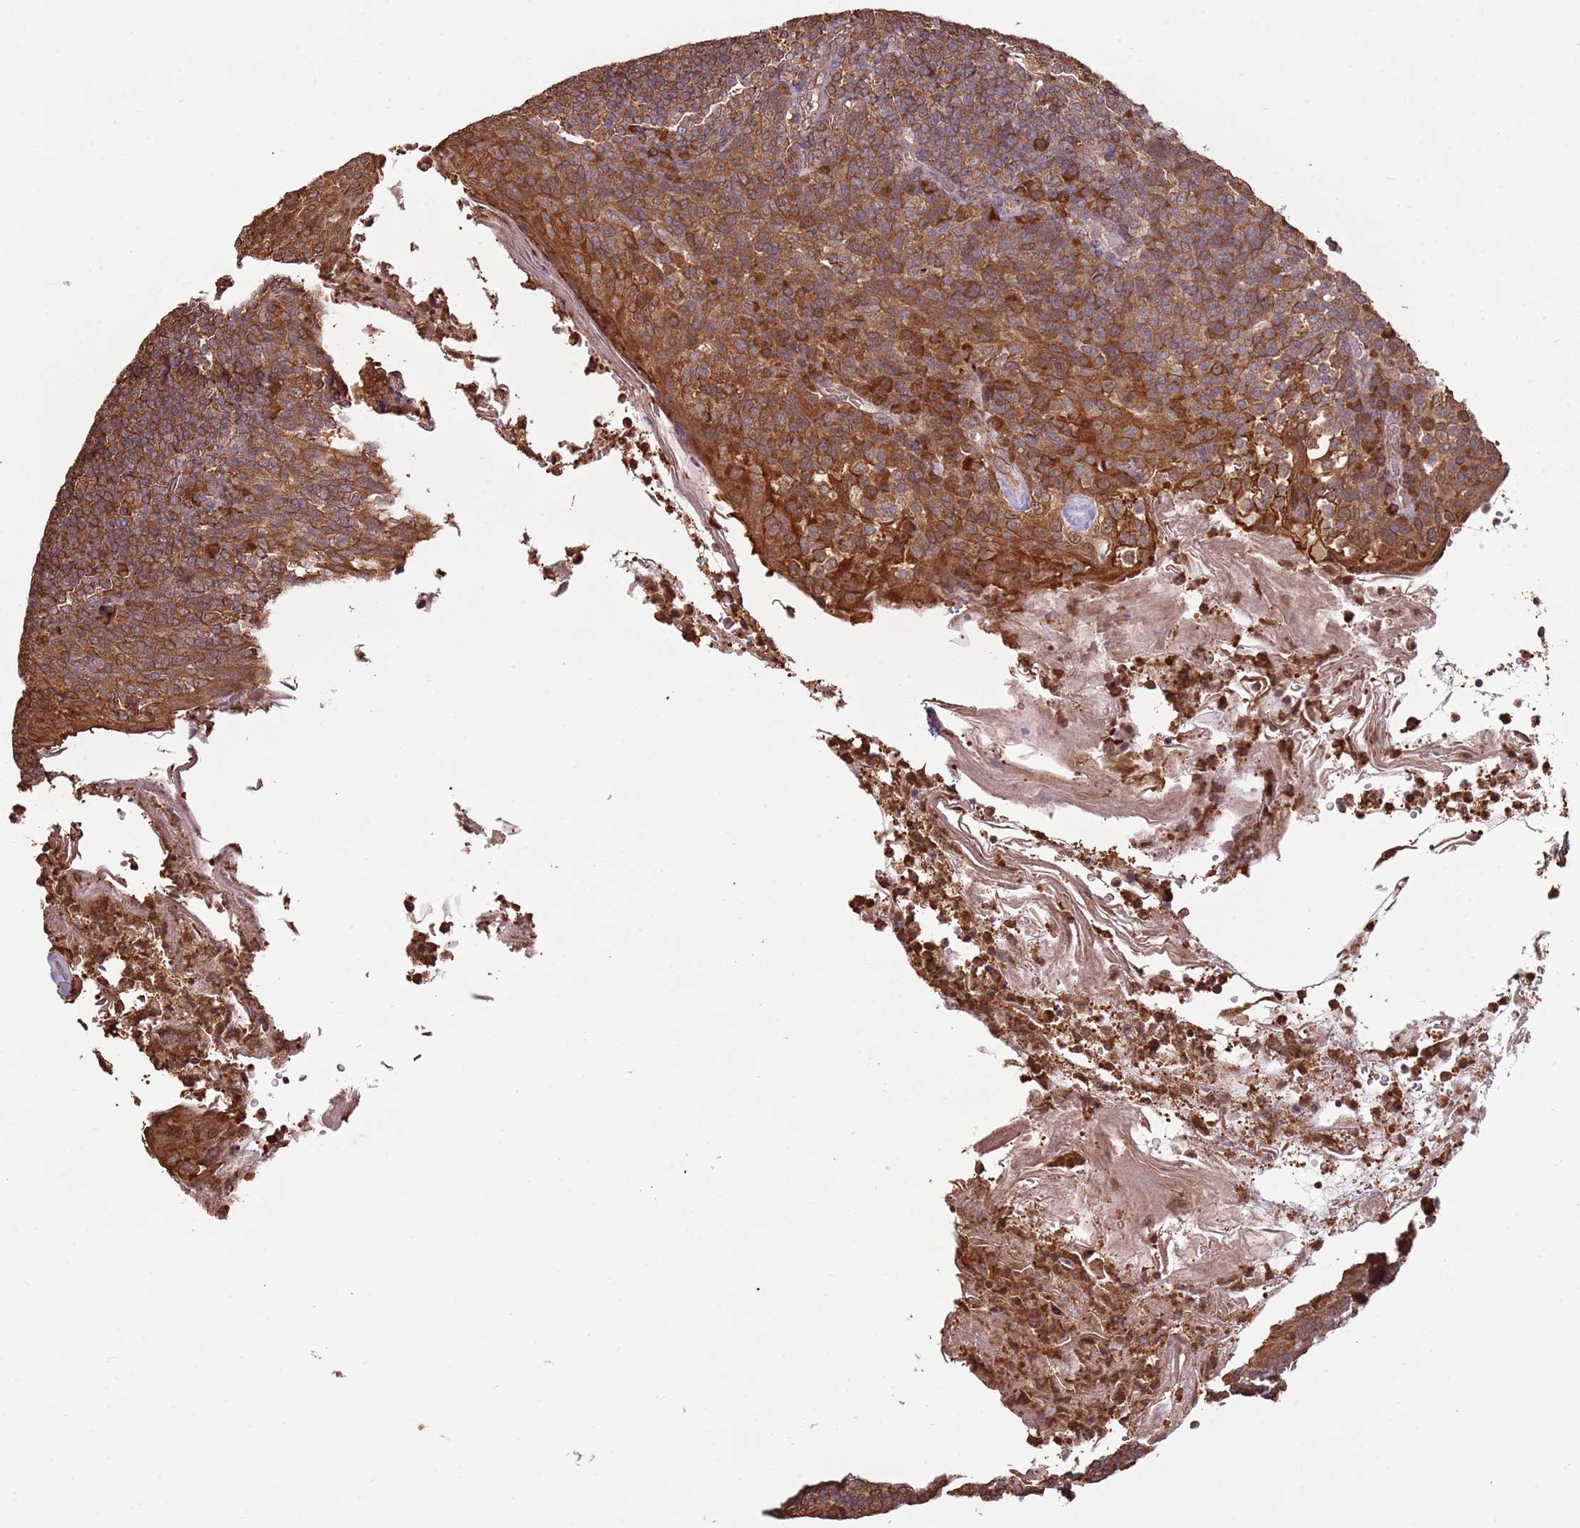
{"staining": {"intensity": "moderate", "quantity": ">75%", "location": "cytoplasmic/membranous"}, "tissue": "tonsil", "cell_type": "Germinal center cells", "image_type": "normal", "snomed": [{"axis": "morphology", "description": "Normal tissue, NOS"}, {"axis": "topography", "description": "Tonsil"}], "caption": "An immunohistochemistry micrograph of normal tissue is shown. Protein staining in brown labels moderate cytoplasmic/membranous positivity in tonsil within germinal center cells.", "gene": "COG4", "patient": {"sex": "female", "age": 10}}